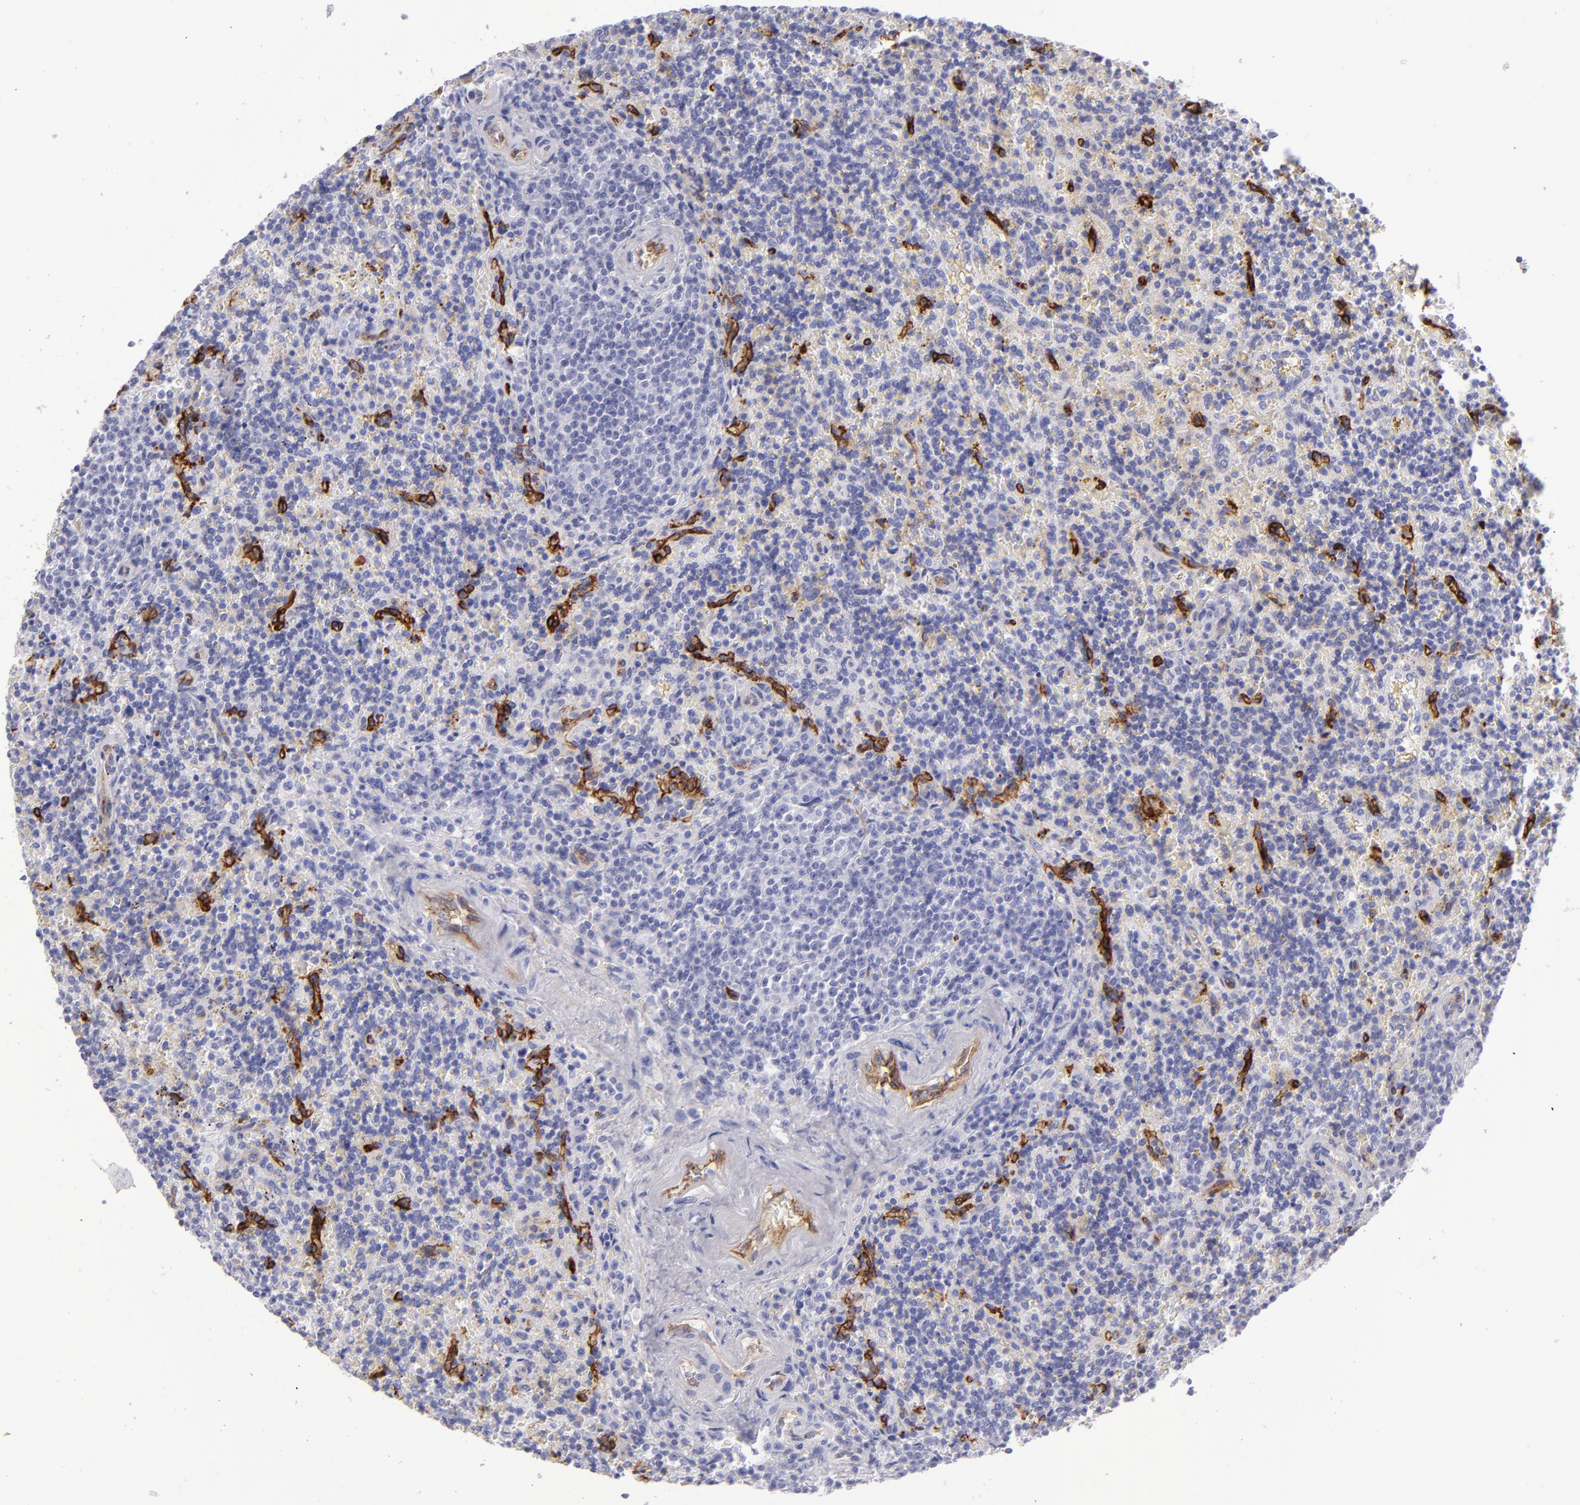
{"staining": {"intensity": "negative", "quantity": "none", "location": "none"}, "tissue": "lymphoma", "cell_type": "Tumor cells", "image_type": "cancer", "snomed": [{"axis": "morphology", "description": "Malignant lymphoma, non-Hodgkin's type, Low grade"}, {"axis": "topography", "description": "Spleen"}], "caption": "Immunohistochemistry (IHC) histopathology image of neoplastic tissue: low-grade malignant lymphoma, non-Hodgkin's type stained with DAB (3,3'-diaminobenzidine) demonstrates no significant protein staining in tumor cells. (DAB (3,3'-diaminobenzidine) immunohistochemistry, high magnification).", "gene": "ACE", "patient": {"sex": "male", "age": 67}}